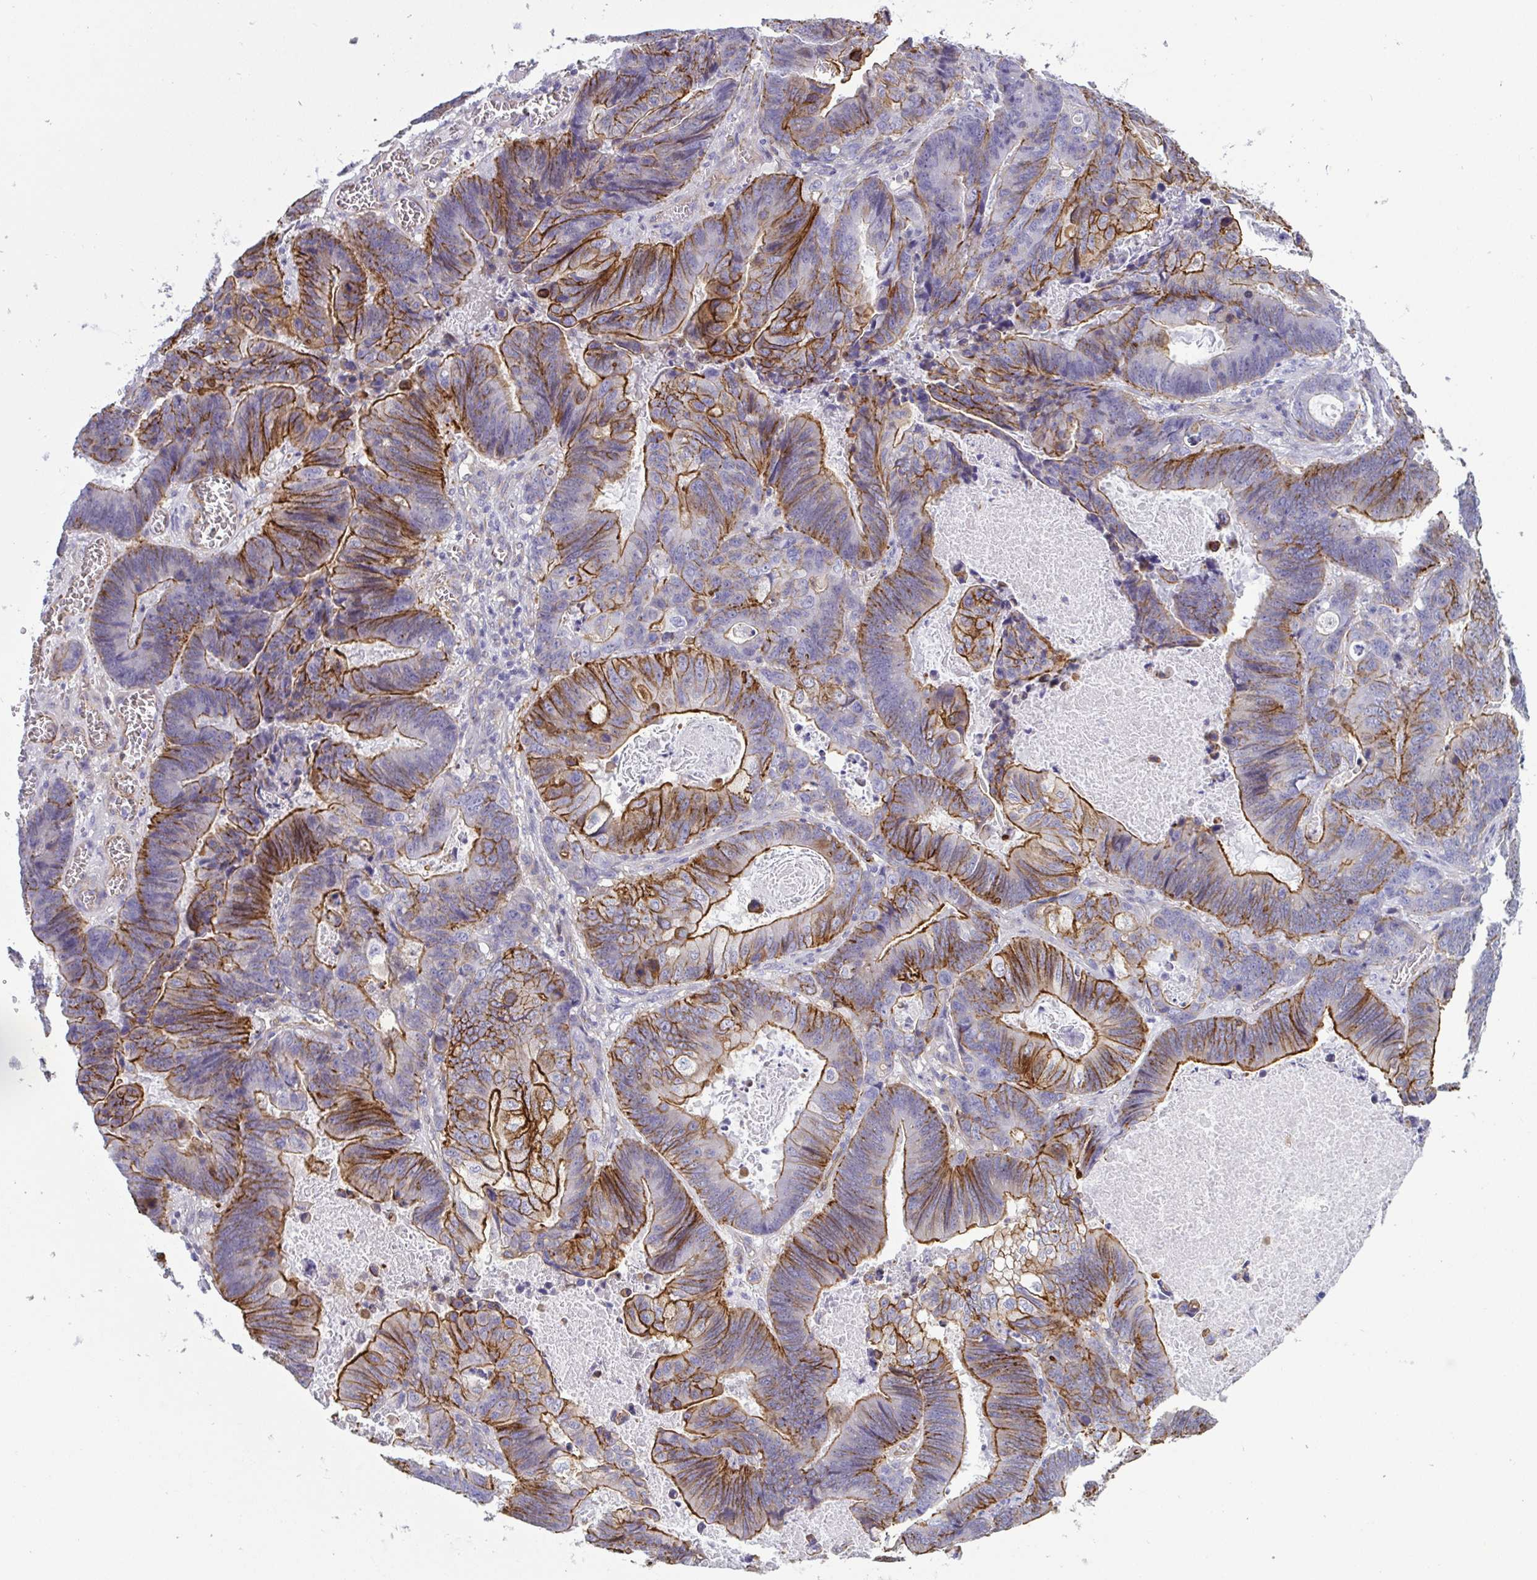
{"staining": {"intensity": "moderate", "quantity": "25%-75%", "location": "cytoplasmic/membranous"}, "tissue": "lung cancer", "cell_type": "Tumor cells", "image_type": "cancer", "snomed": [{"axis": "morphology", "description": "Aneuploidy"}, {"axis": "morphology", "description": "Adenocarcinoma, NOS"}, {"axis": "morphology", "description": "Adenocarcinoma primary or metastatic"}, {"axis": "topography", "description": "Lung"}], "caption": "Protein staining of lung adenocarcinoma tissue shows moderate cytoplasmic/membranous positivity in approximately 25%-75% of tumor cells.", "gene": "LIMA1", "patient": {"sex": "female", "age": 75}}